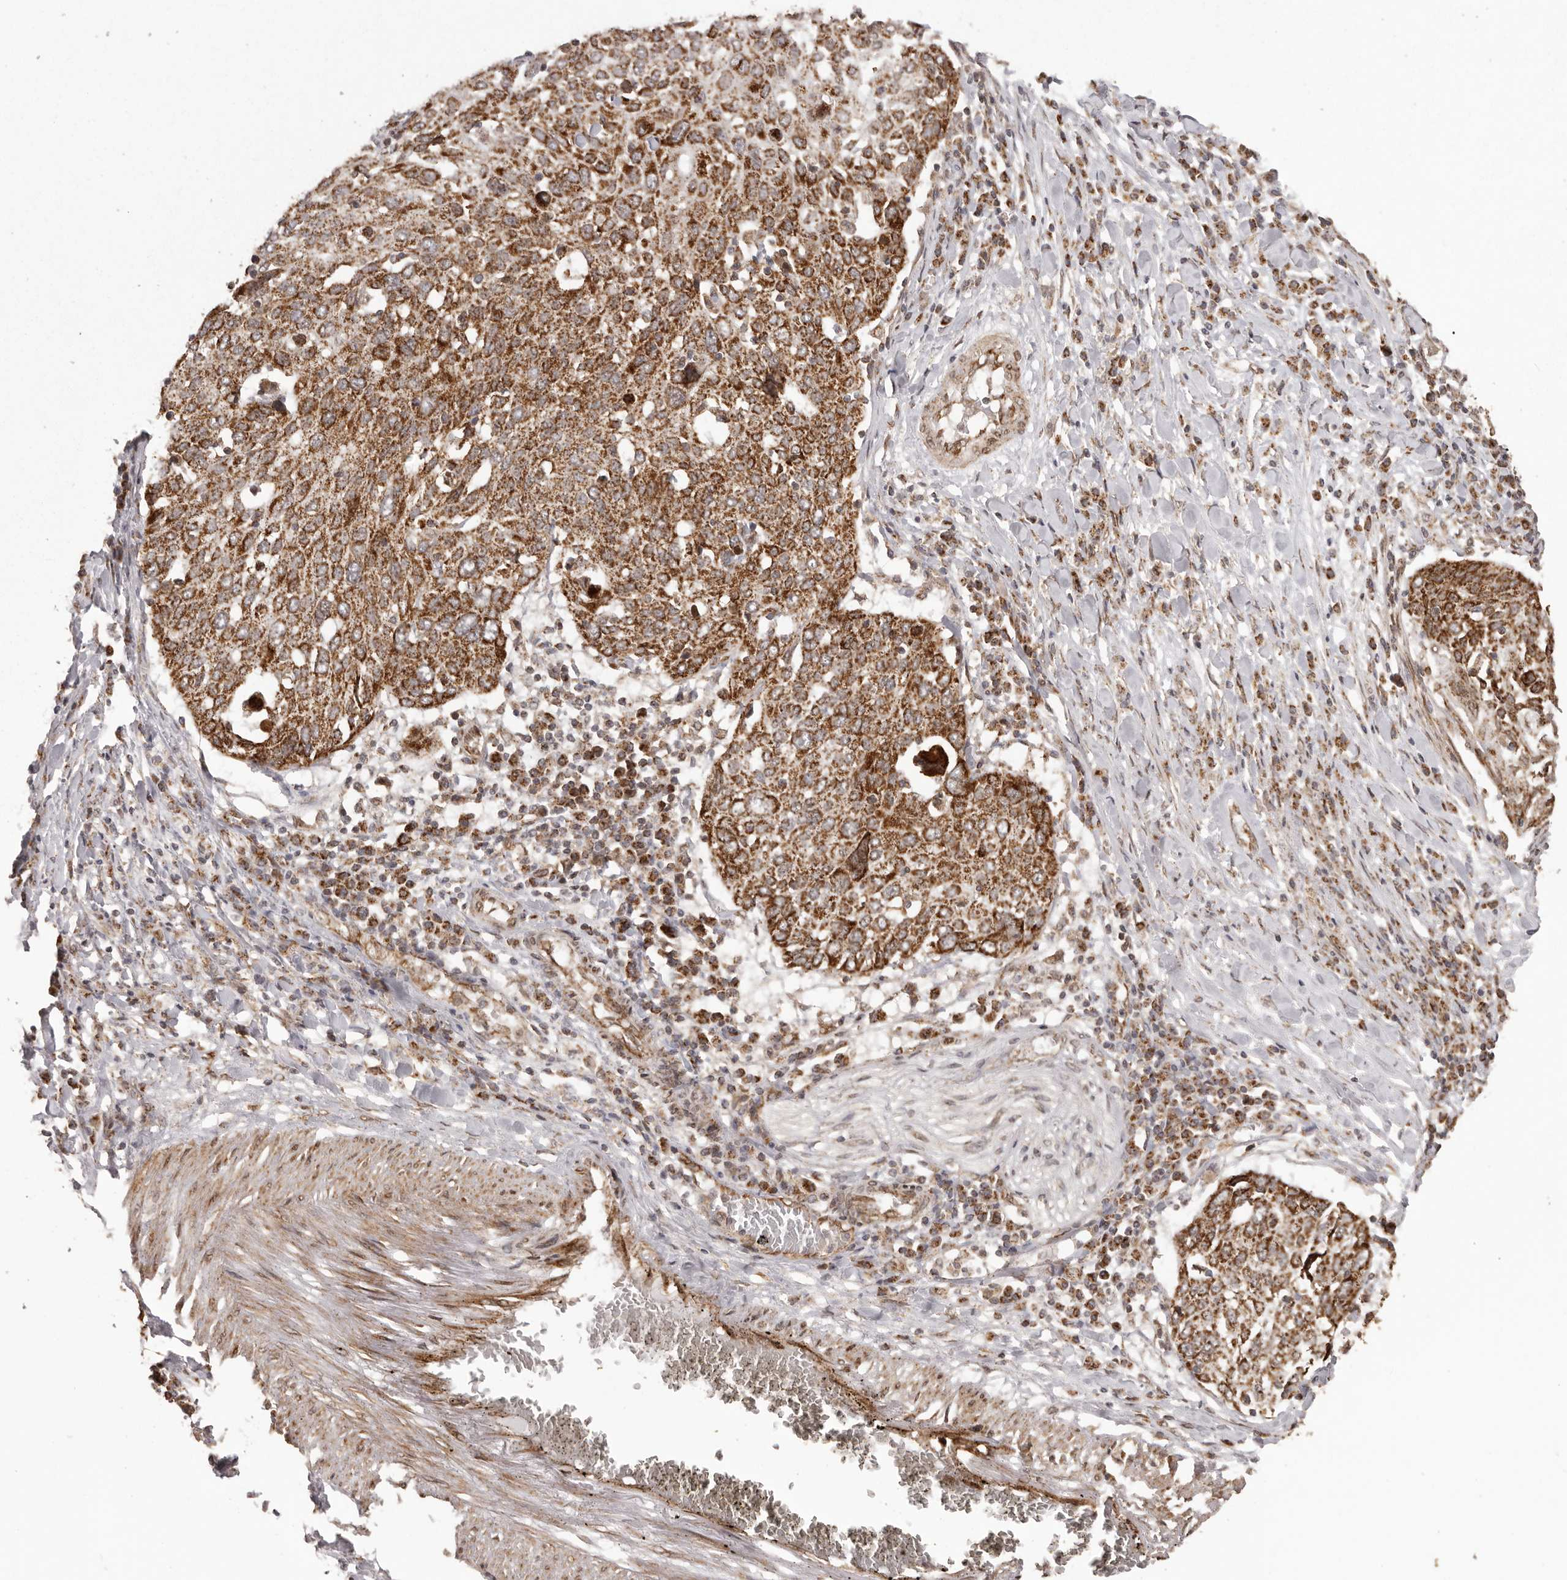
{"staining": {"intensity": "strong", "quantity": ">75%", "location": "cytoplasmic/membranous"}, "tissue": "lung cancer", "cell_type": "Tumor cells", "image_type": "cancer", "snomed": [{"axis": "morphology", "description": "Squamous cell carcinoma, NOS"}, {"axis": "topography", "description": "Lung"}], "caption": "Human squamous cell carcinoma (lung) stained with a brown dye shows strong cytoplasmic/membranous positive staining in approximately >75% of tumor cells.", "gene": "CHRM2", "patient": {"sex": "male", "age": 65}}